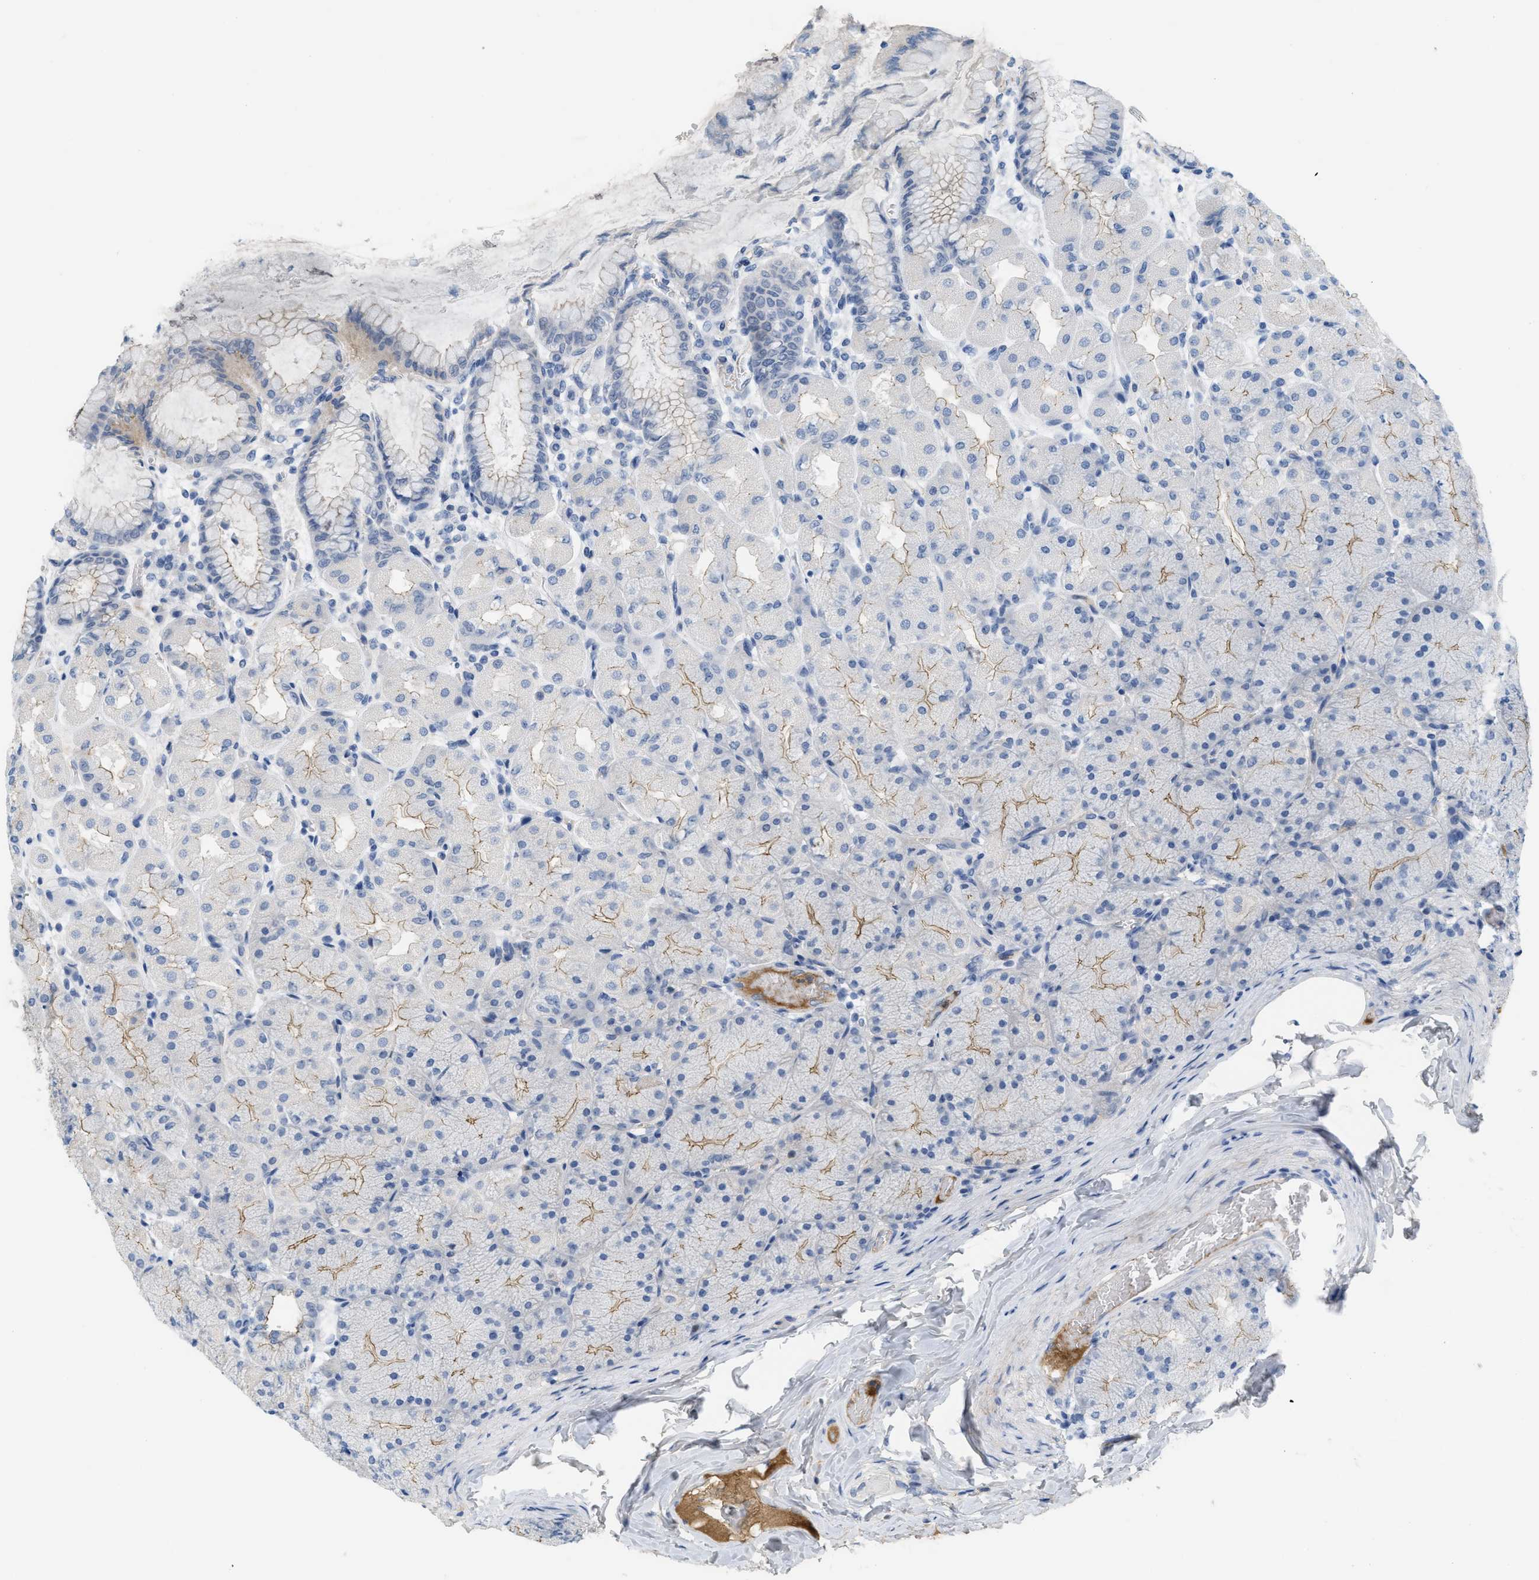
{"staining": {"intensity": "weak", "quantity": ">75%", "location": "cytoplasmic/membranous"}, "tissue": "stomach", "cell_type": "Glandular cells", "image_type": "normal", "snomed": [{"axis": "morphology", "description": "Normal tissue, NOS"}, {"axis": "topography", "description": "Stomach, upper"}], "caption": "Unremarkable stomach was stained to show a protein in brown. There is low levels of weak cytoplasmic/membranous expression in about >75% of glandular cells. (IHC, brightfield microscopy, high magnification).", "gene": "CRB3", "patient": {"sex": "female", "age": 56}}